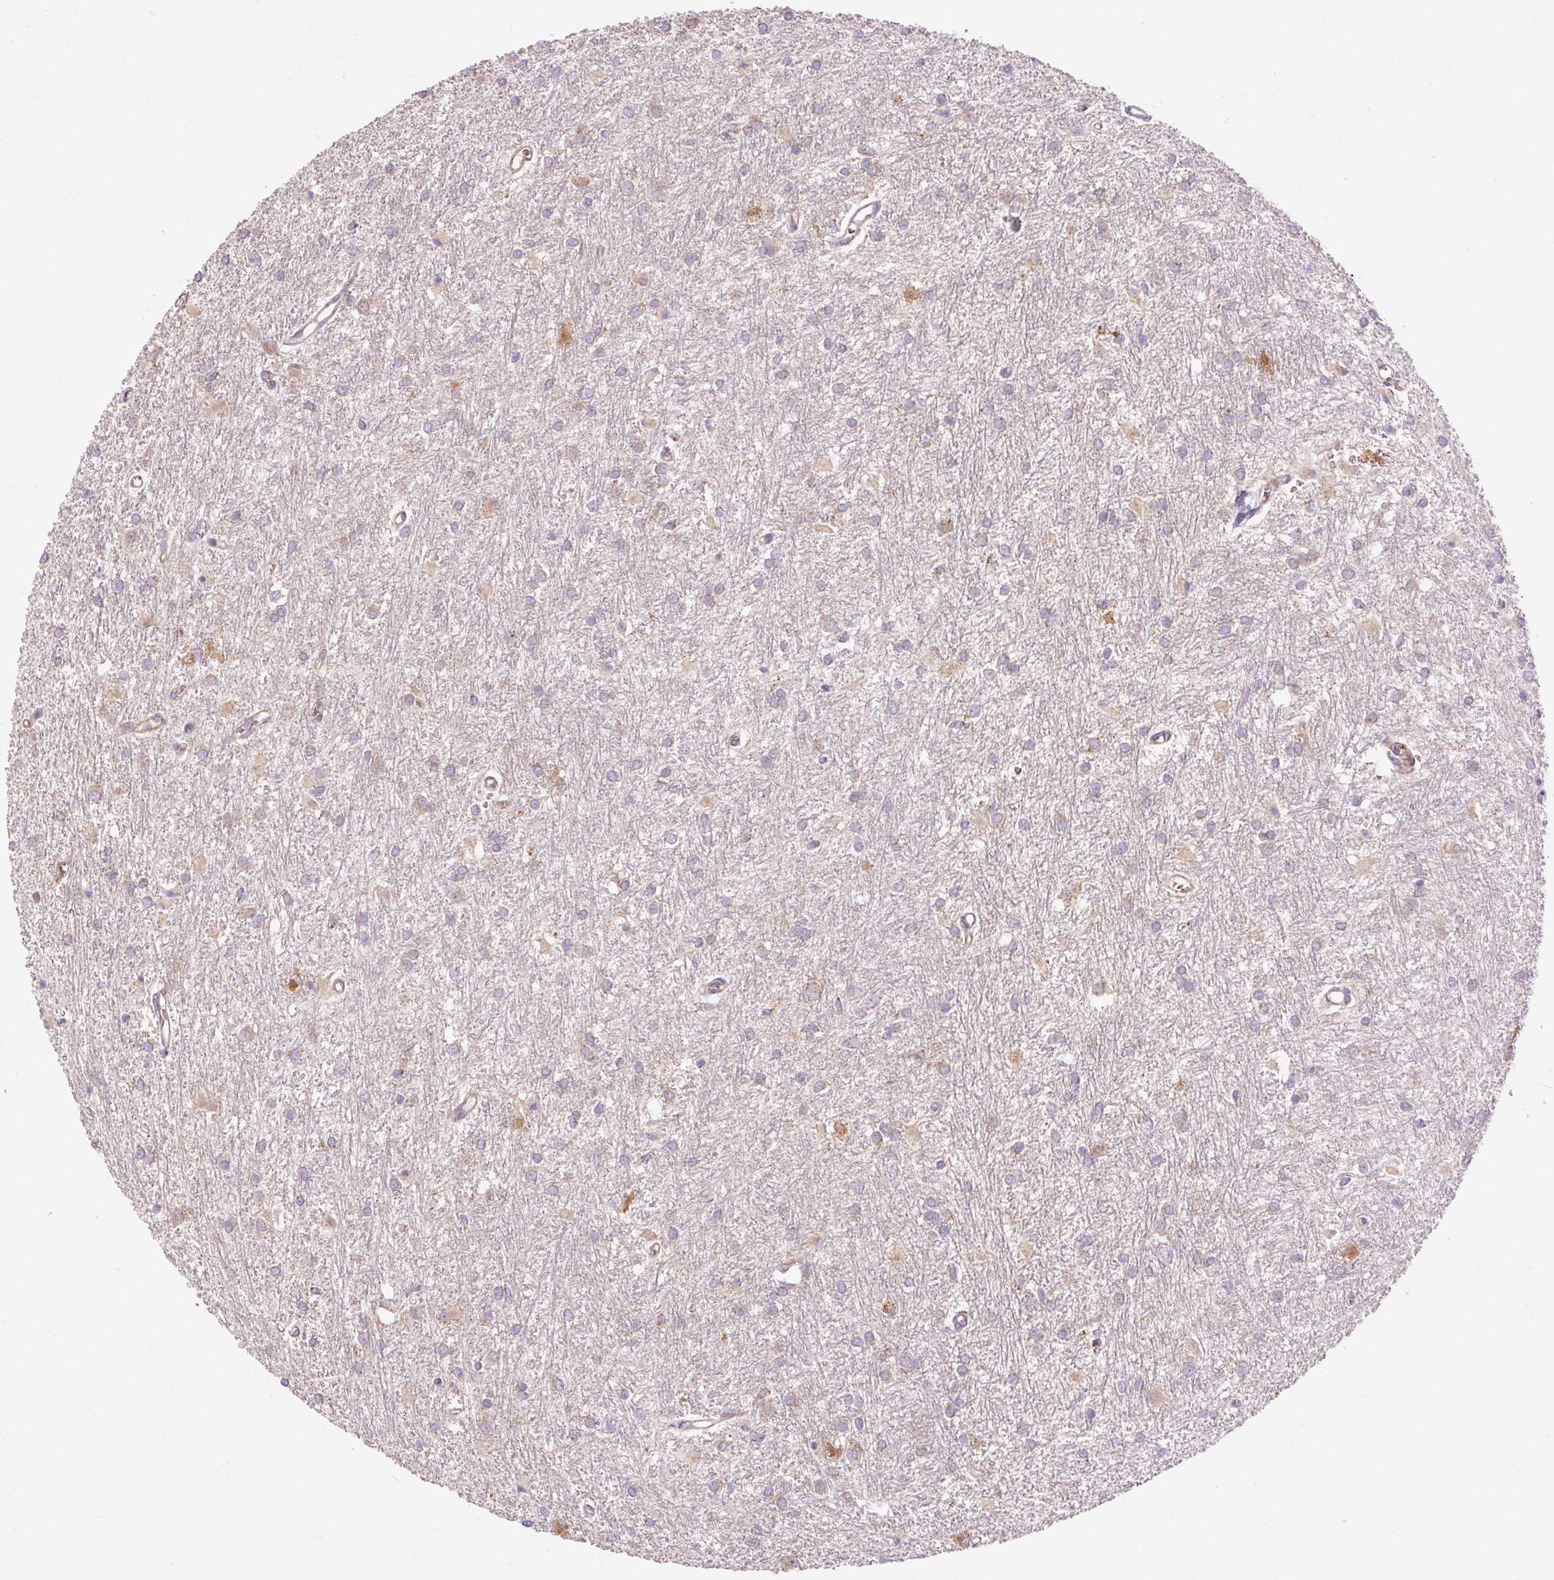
{"staining": {"intensity": "negative", "quantity": "none", "location": "none"}, "tissue": "glioma", "cell_type": "Tumor cells", "image_type": "cancer", "snomed": [{"axis": "morphology", "description": "Glioma, malignant, High grade"}, {"axis": "topography", "description": "Brain"}], "caption": "Immunohistochemistry (IHC) histopathology image of neoplastic tissue: human malignant glioma (high-grade) stained with DAB exhibits no significant protein positivity in tumor cells.", "gene": "RIPOR3", "patient": {"sex": "female", "age": 50}}